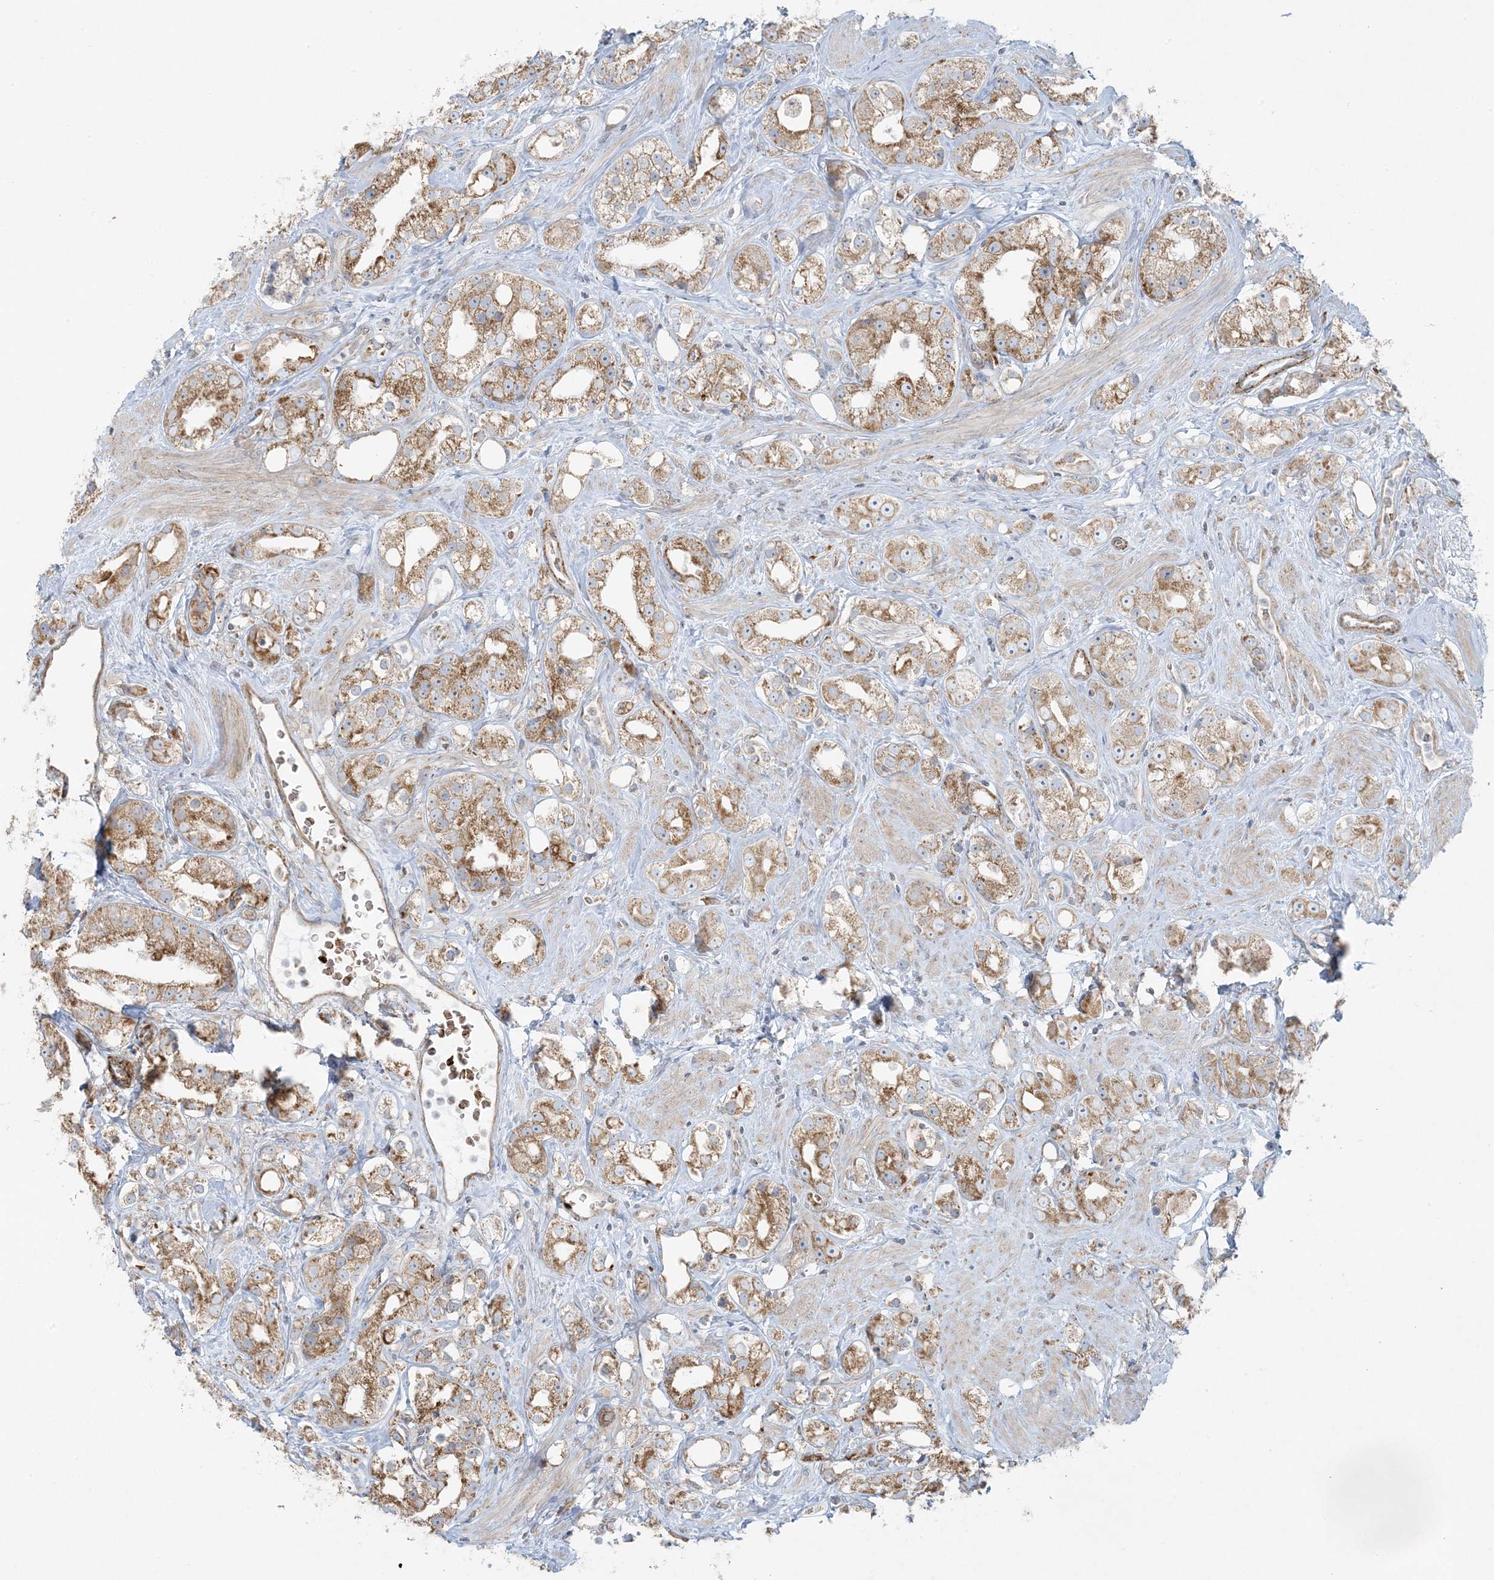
{"staining": {"intensity": "moderate", "quantity": ">75%", "location": "cytoplasmic/membranous"}, "tissue": "prostate cancer", "cell_type": "Tumor cells", "image_type": "cancer", "snomed": [{"axis": "morphology", "description": "Adenocarcinoma, NOS"}, {"axis": "topography", "description": "Prostate"}], "caption": "Prostate adenocarcinoma tissue demonstrates moderate cytoplasmic/membranous expression in approximately >75% of tumor cells, visualized by immunohistochemistry. (brown staining indicates protein expression, while blue staining denotes nuclei).", "gene": "PIK3R4", "patient": {"sex": "male", "age": 79}}